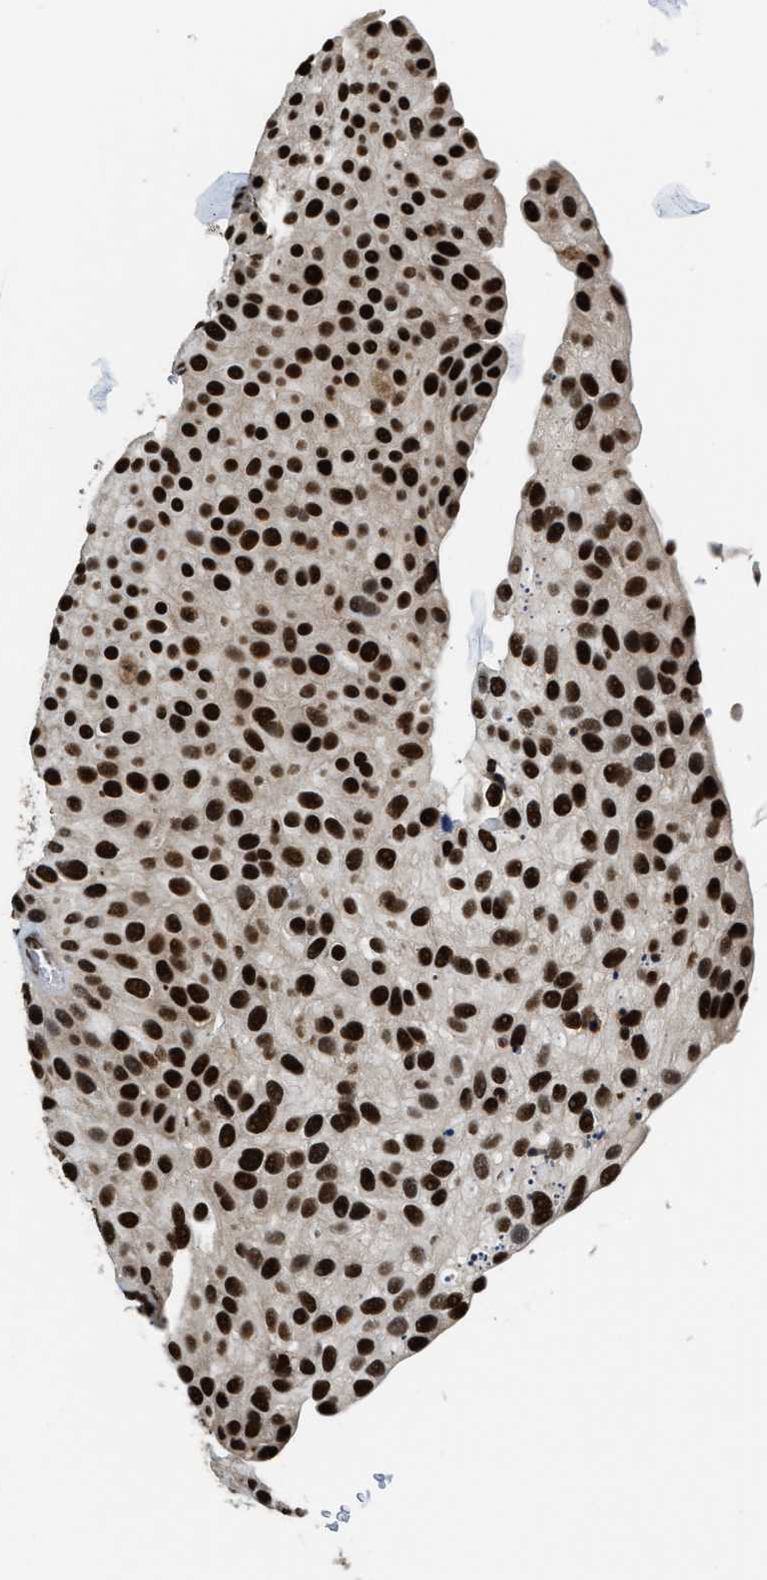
{"staining": {"intensity": "strong", "quantity": ">75%", "location": "nuclear"}, "tissue": "urothelial cancer", "cell_type": "Tumor cells", "image_type": "cancer", "snomed": [{"axis": "morphology", "description": "Urothelial carcinoma, Low grade"}, {"axis": "topography", "description": "Smooth muscle"}, {"axis": "topography", "description": "Urinary bladder"}], "caption": "A brown stain labels strong nuclear positivity of a protein in human urothelial carcinoma (low-grade) tumor cells.", "gene": "CCNDBP1", "patient": {"sex": "male", "age": 60}}